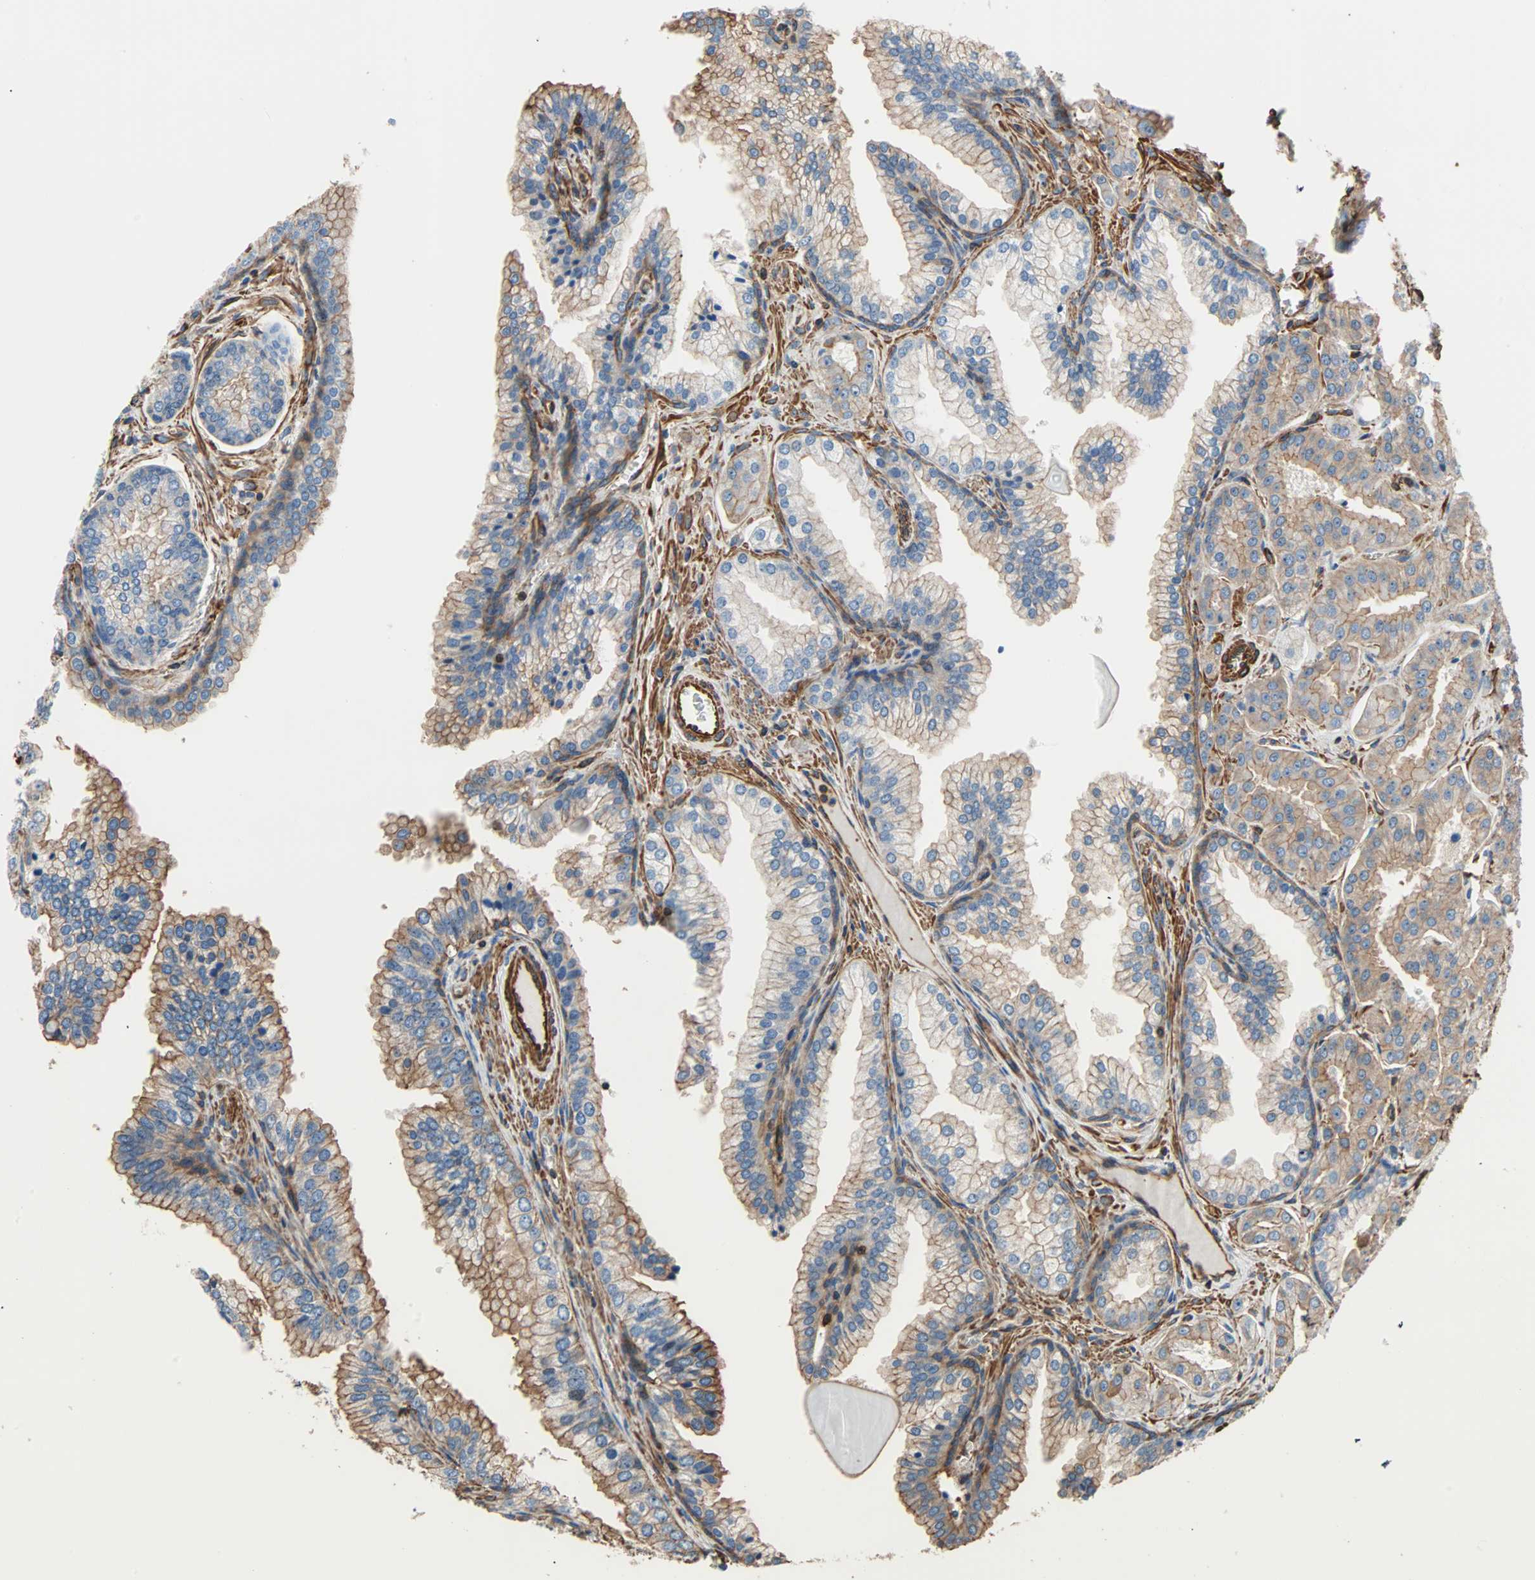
{"staining": {"intensity": "weak", "quantity": "<25%", "location": "cytoplasmic/membranous"}, "tissue": "prostate cancer", "cell_type": "Tumor cells", "image_type": "cancer", "snomed": [{"axis": "morphology", "description": "Adenocarcinoma, Low grade"}, {"axis": "topography", "description": "Prostate"}], "caption": "High power microscopy micrograph of an immunohistochemistry (IHC) photomicrograph of low-grade adenocarcinoma (prostate), revealing no significant expression in tumor cells. (DAB (3,3'-diaminobenzidine) immunohistochemistry visualized using brightfield microscopy, high magnification).", "gene": "GALNT10", "patient": {"sex": "male", "age": 59}}